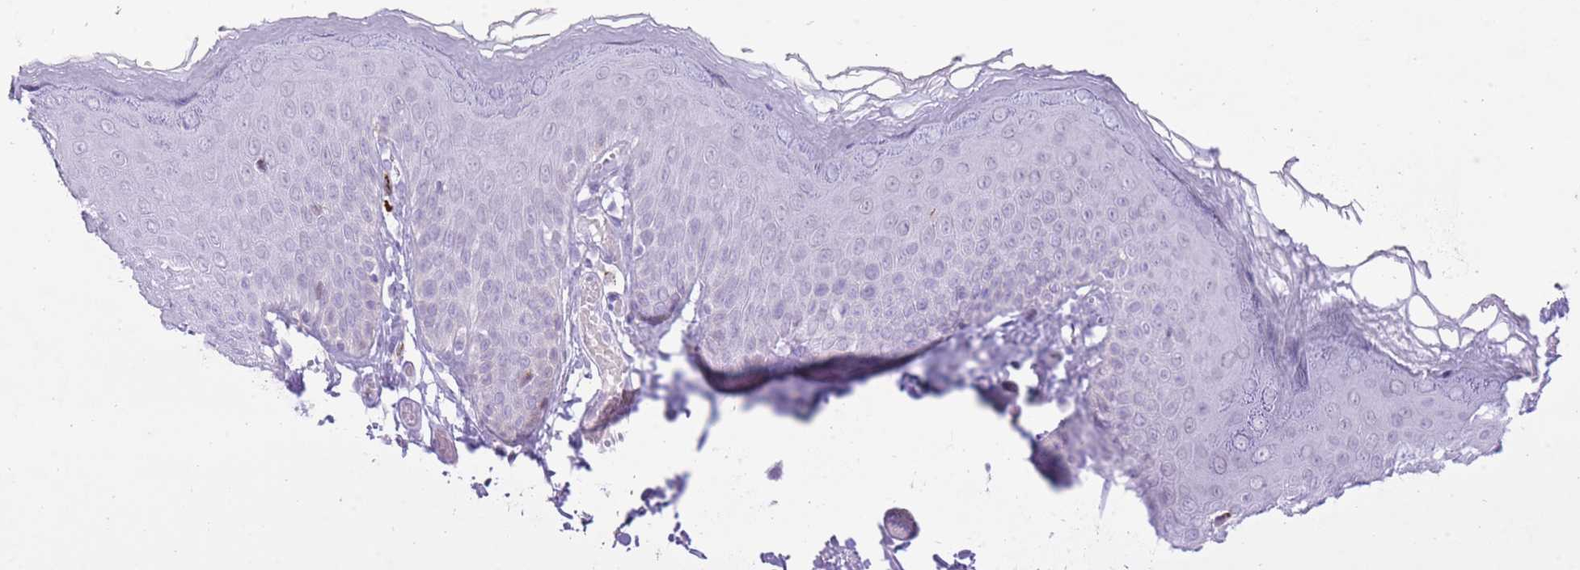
{"staining": {"intensity": "negative", "quantity": "none", "location": "none"}, "tissue": "skin", "cell_type": "Epidermal cells", "image_type": "normal", "snomed": [{"axis": "morphology", "description": "Normal tissue, NOS"}, {"axis": "topography", "description": "Anal"}], "caption": "Protein analysis of unremarkable skin shows no significant staining in epidermal cells. (IHC, brightfield microscopy, high magnification).", "gene": "MEIS3", "patient": {"sex": "female", "age": 40}}